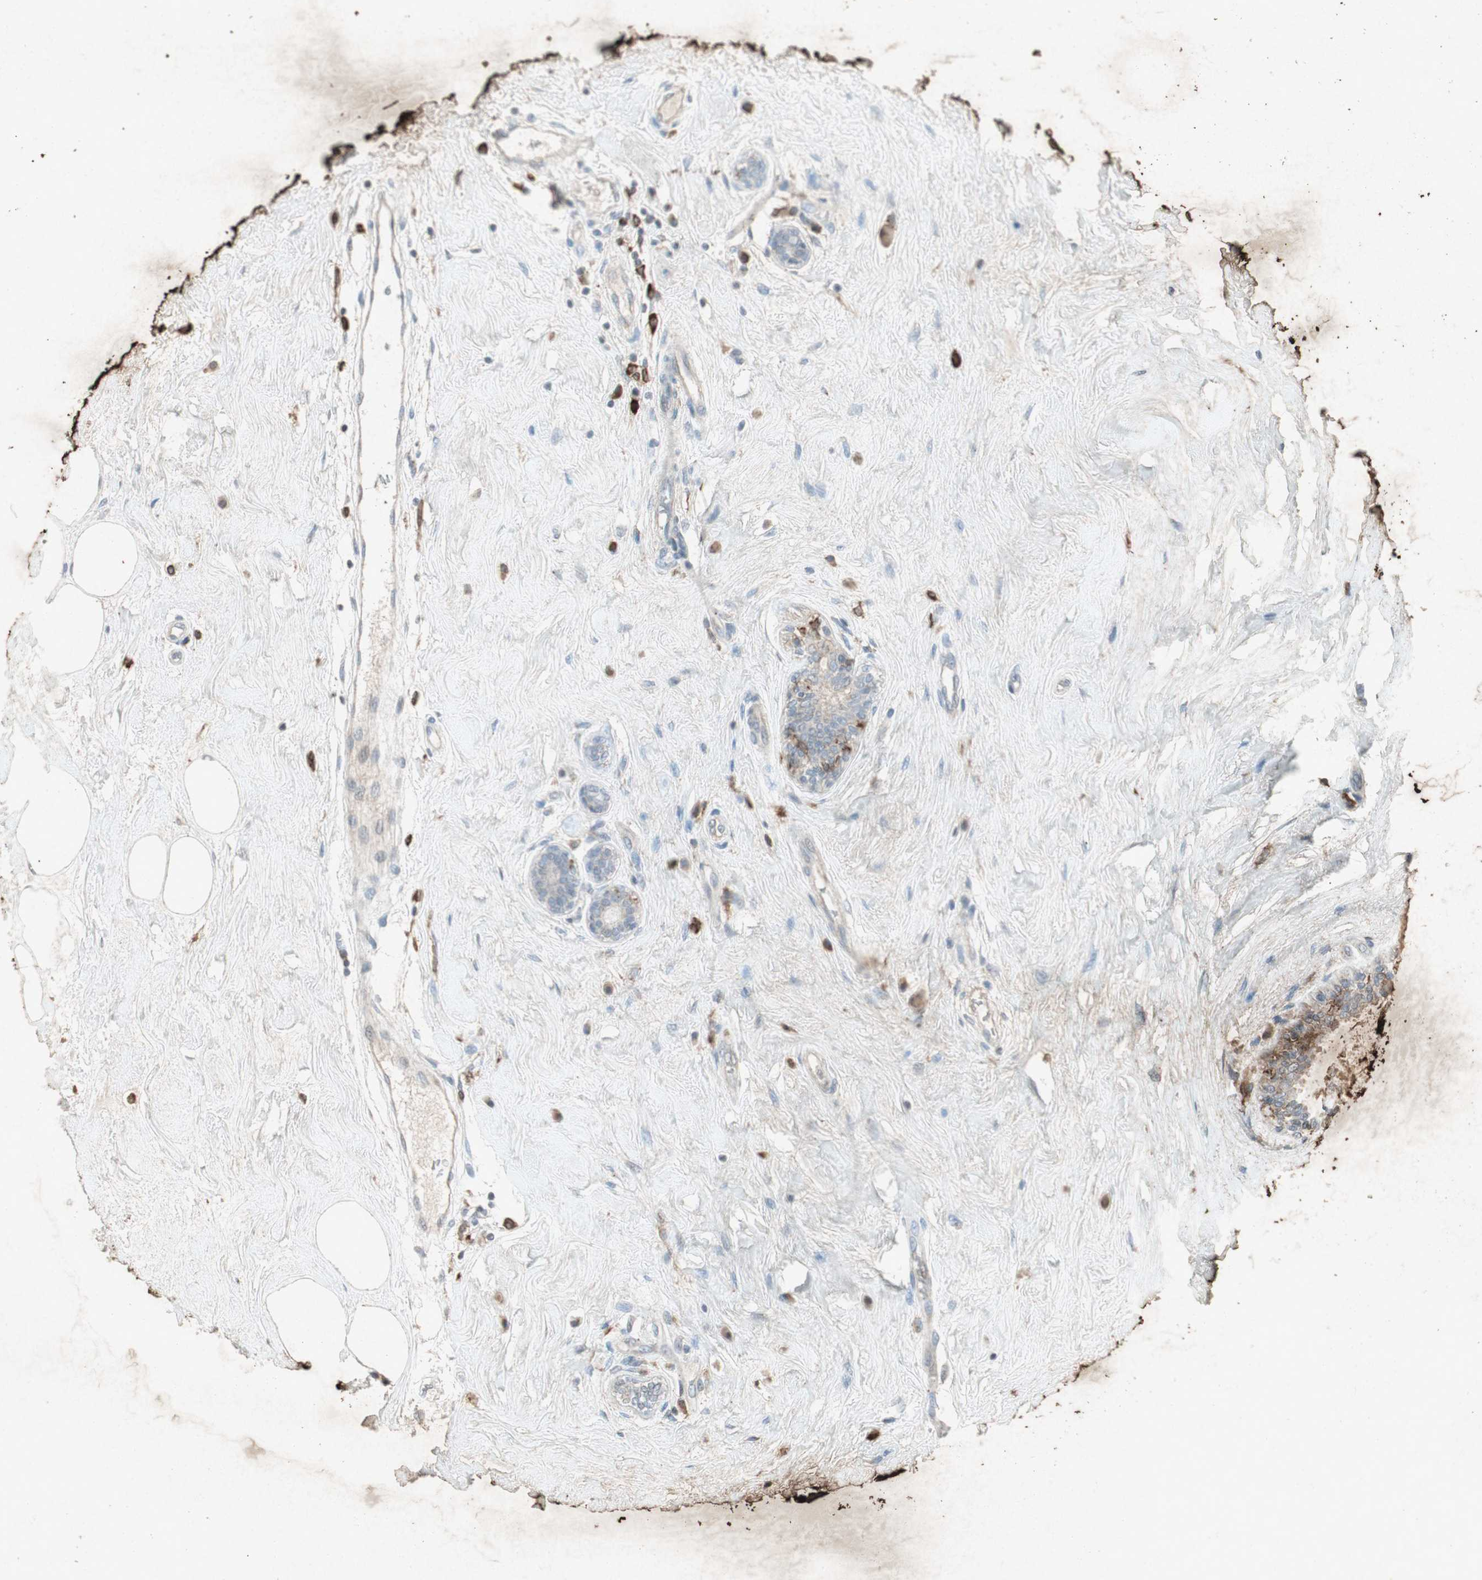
{"staining": {"intensity": "weak", "quantity": "25%-75%", "location": "cytoplasmic/membranous"}, "tissue": "breast cancer", "cell_type": "Tumor cells", "image_type": "cancer", "snomed": [{"axis": "morphology", "description": "Normal tissue, NOS"}, {"axis": "morphology", "description": "Duct carcinoma"}, {"axis": "topography", "description": "Breast"}], "caption": "The photomicrograph displays a brown stain indicating the presence of a protein in the cytoplasmic/membranous of tumor cells in breast cancer.", "gene": "TYROBP", "patient": {"sex": "female", "age": 39}}